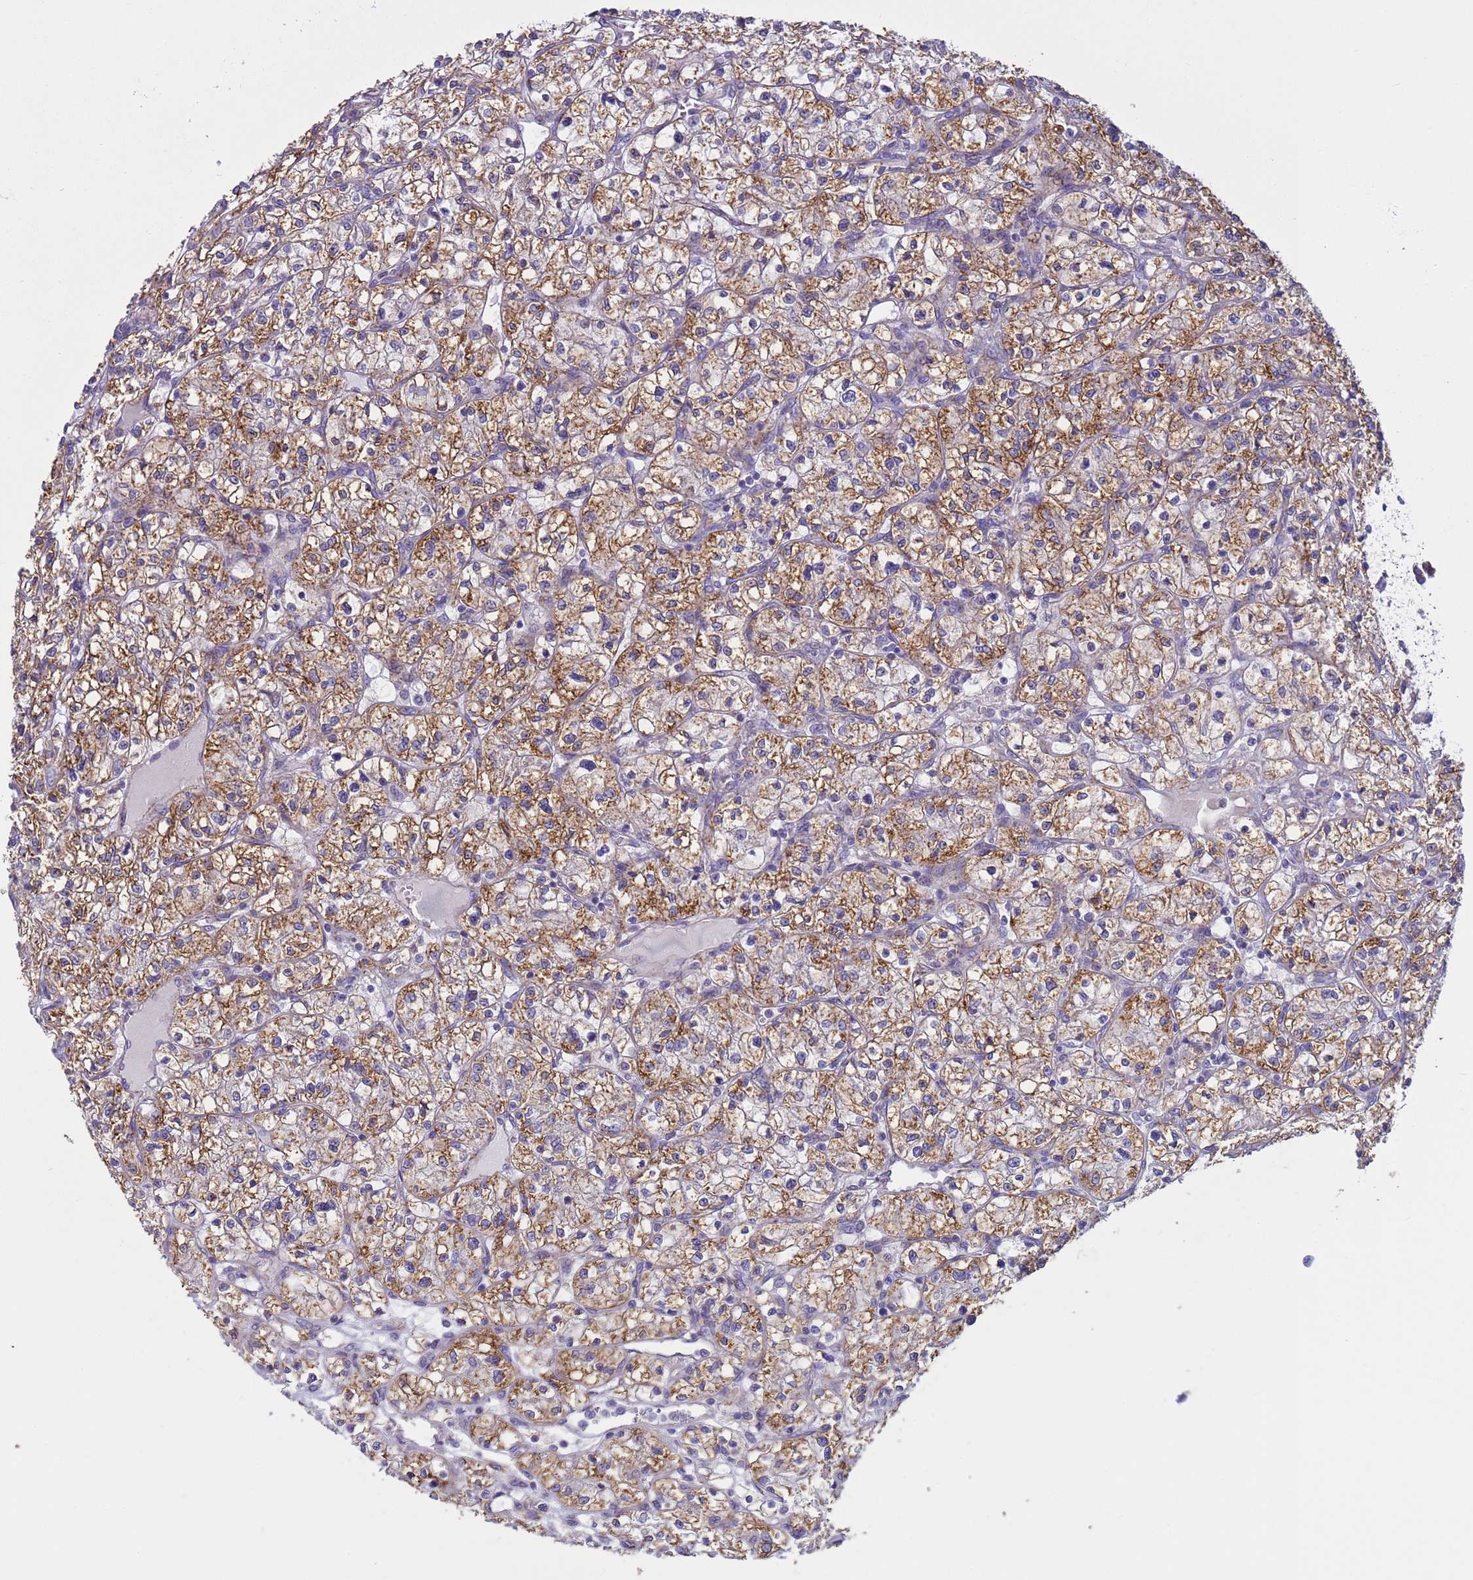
{"staining": {"intensity": "moderate", "quantity": ">75%", "location": "cytoplasmic/membranous"}, "tissue": "renal cancer", "cell_type": "Tumor cells", "image_type": "cancer", "snomed": [{"axis": "morphology", "description": "Adenocarcinoma, NOS"}, {"axis": "topography", "description": "Kidney"}], "caption": "The image shows immunohistochemical staining of renal cancer. There is moderate cytoplasmic/membranous staining is present in approximately >75% of tumor cells.", "gene": "NCALD", "patient": {"sex": "female", "age": 64}}